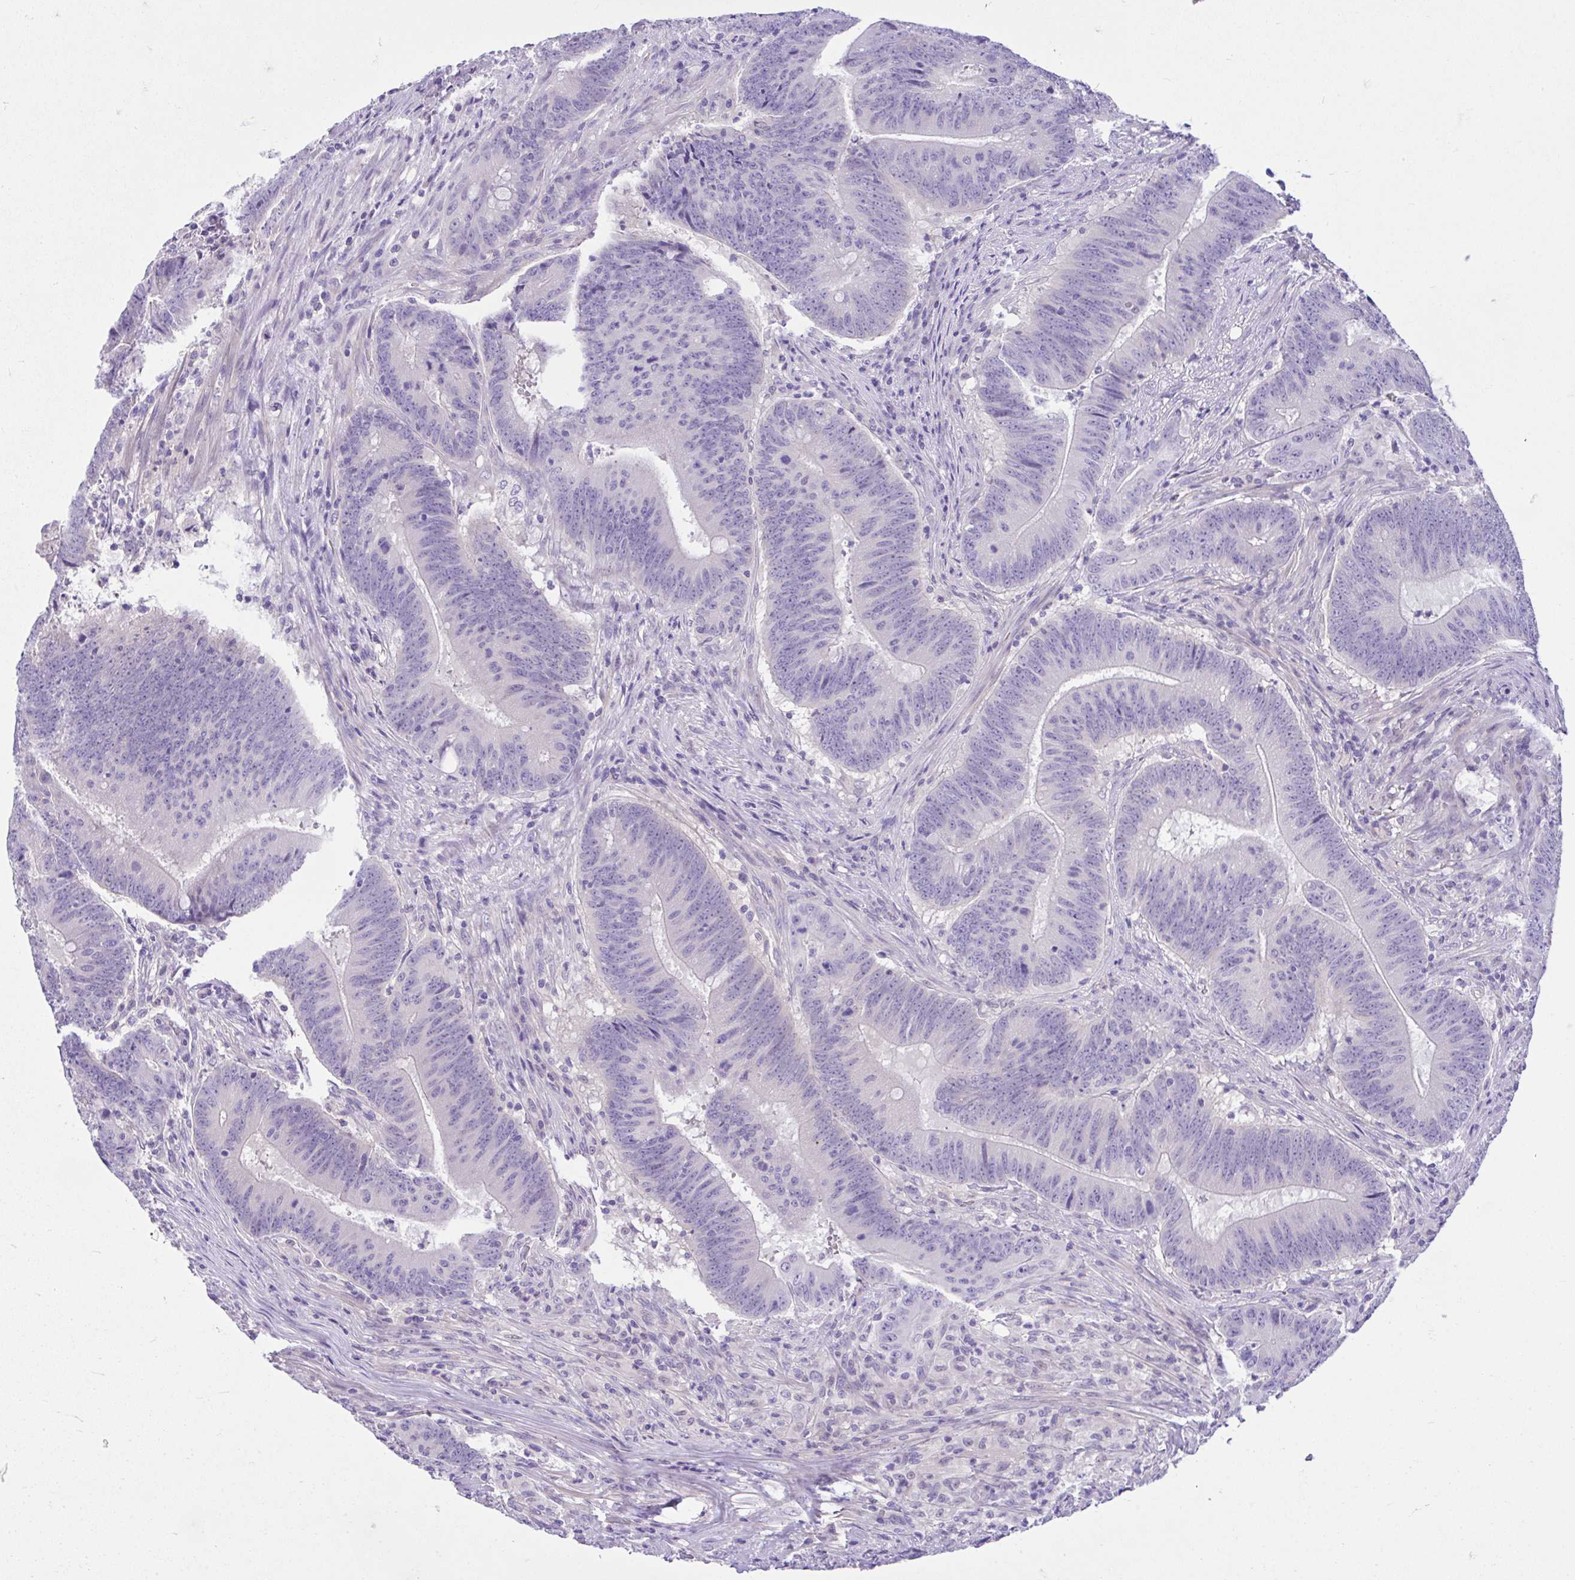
{"staining": {"intensity": "negative", "quantity": "none", "location": "none"}, "tissue": "colorectal cancer", "cell_type": "Tumor cells", "image_type": "cancer", "snomed": [{"axis": "morphology", "description": "Adenocarcinoma, NOS"}, {"axis": "topography", "description": "Colon"}], "caption": "Colorectal cancer was stained to show a protein in brown. There is no significant positivity in tumor cells.", "gene": "ANO4", "patient": {"sex": "female", "age": 87}}